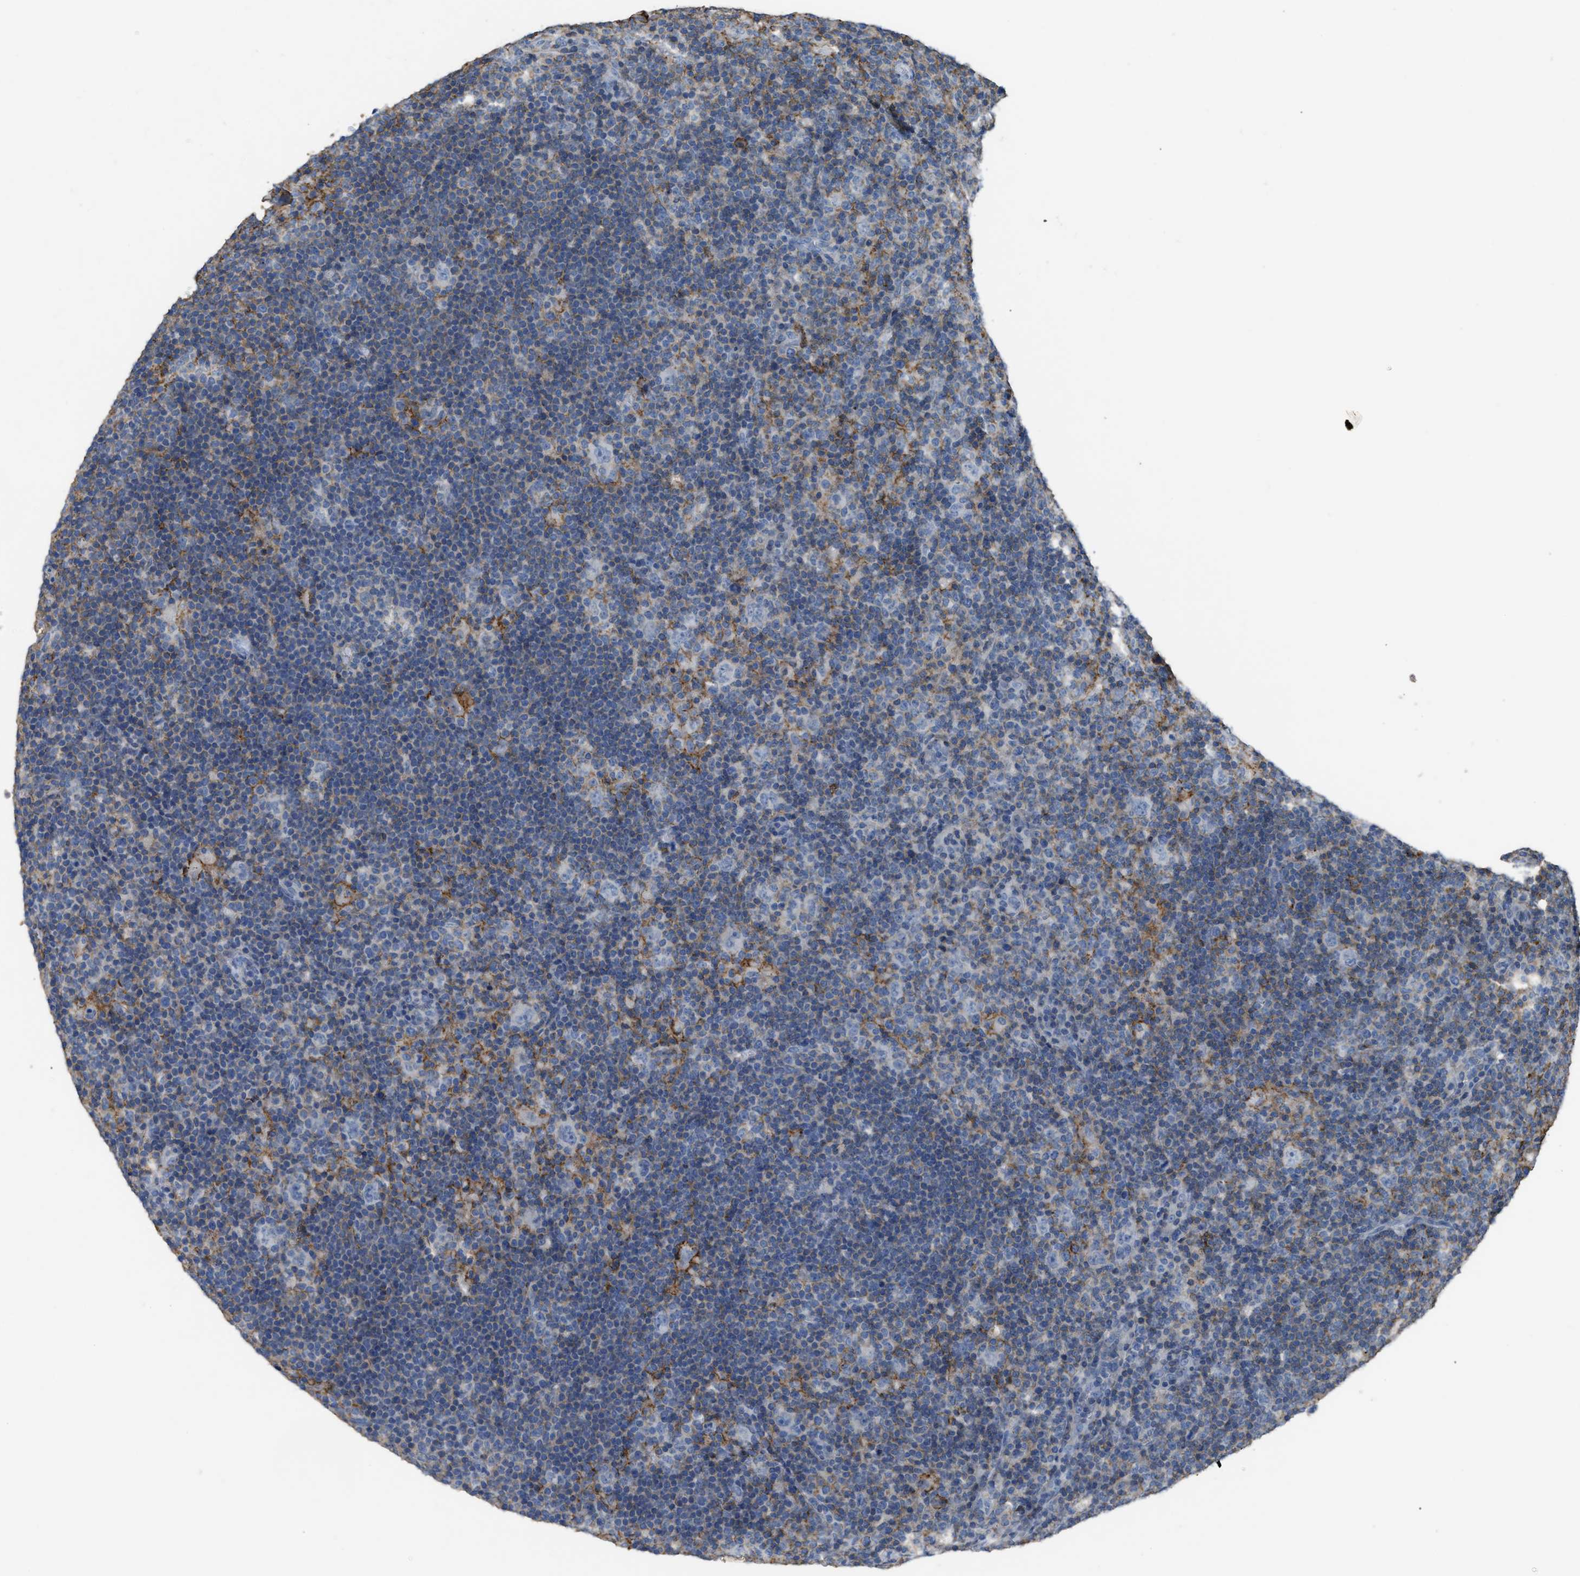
{"staining": {"intensity": "negative", "quantity": "none", "location": "none"}, "tissue": "lymphoma", "cell_type": "Tumor cells", "image_type": "cancer", "snomed": [{"axis": "morphology", "description": "Hodgkin's disease, NOS"}, {"axis": "topography", "description": "Lymph node"}], "caption": "Immunohistochemistry of human Hodgkin's disease demonstrates no expression in tumor cells.", "gene": "OR51E1", "patient": {"sex": "female", "age": 57}}